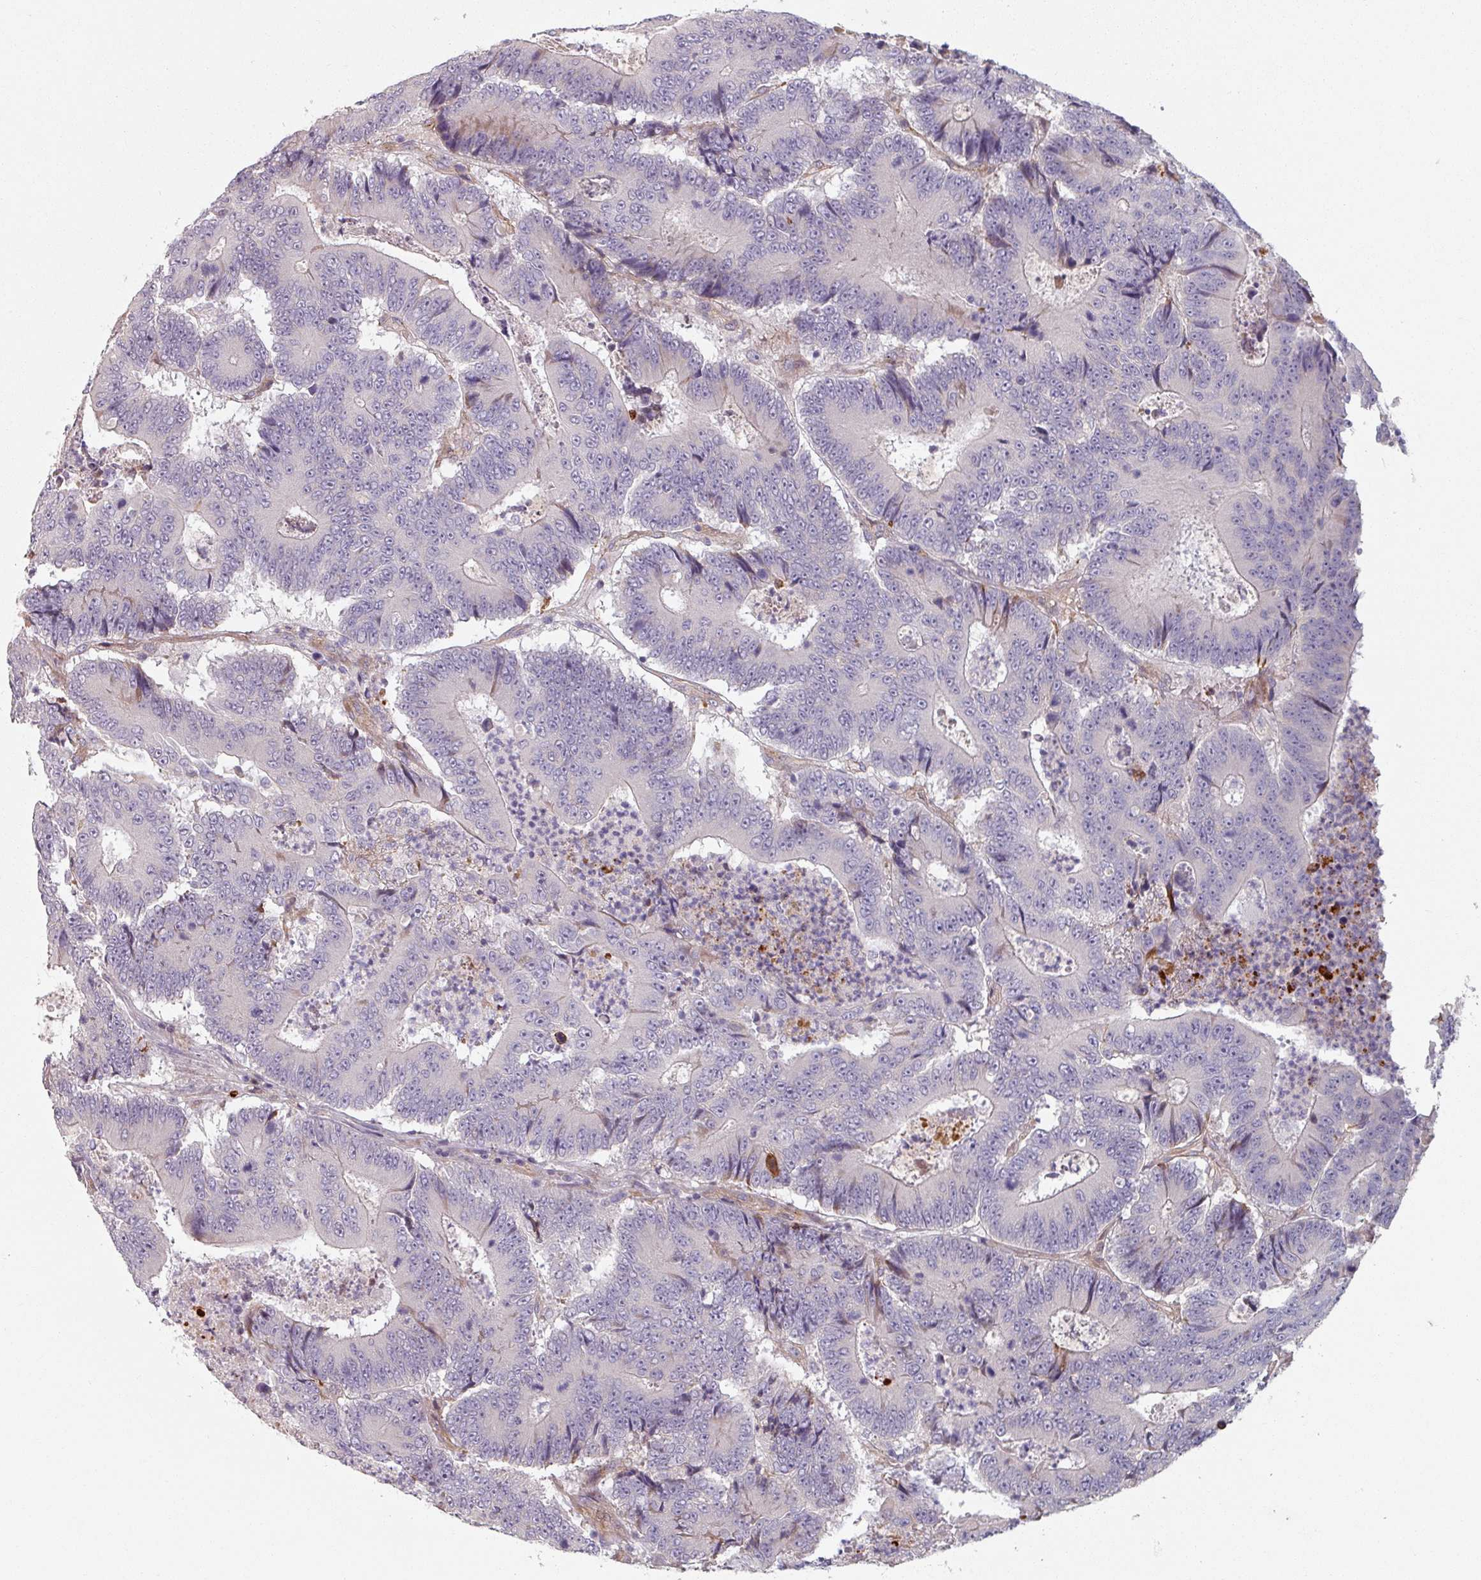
{"staining": {"intensity": "negative", "quantity": "none", "location": "none"}, "tissue": "colorectal cancer", "cell_type": "Tumor cells", "image_type": "cancer", "snomed": [{"axis": "morphology", "description": "Adenocarcinoma, NOS"}, {"axis": "topography", "description": "Colon"}], "caption": "Colorectal cancer (adenocarcinoma) was stained to show a protein in brown. There is no significant positivity in tumor cells.", "gene": "C4BPB", "patient": {"sex": "male", "age": 83}}